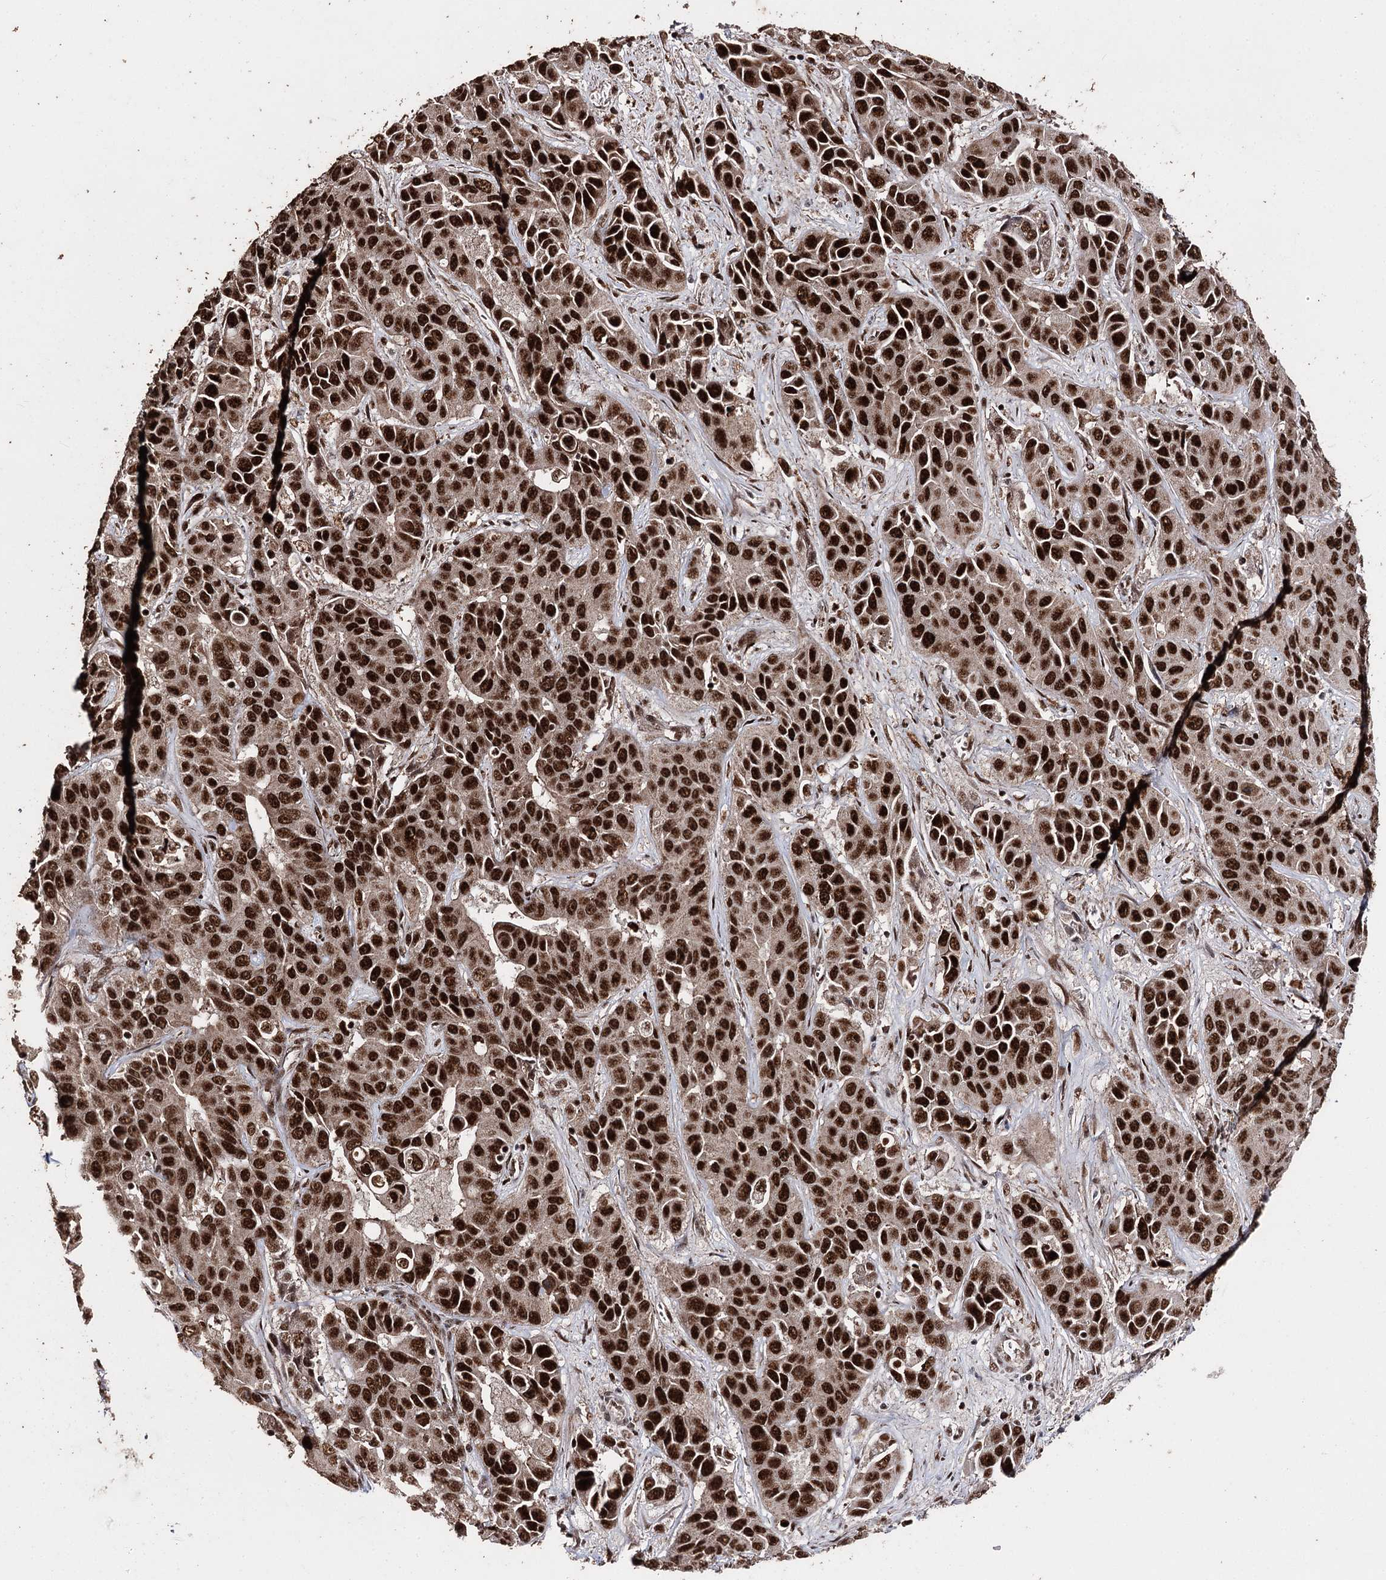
{"staining": {"intensity": "strong", "quantity": ">75%", "location": "nuclear"}, "tissue": "liver cancer", "cell_type": "Tumor cells", "image_type": "cancer", "snomed": [{"axis": "morphology", "description": "Cholangiocarcinoma"}, {"axis": "topography", "description": "Liver"}], "caption": "Human cholangiocarcinoma (liver) stained with a brown dye displays strong nuclear positive staining in about >75% of tumor cells.", "gene": "U2SURP", "patient": {"sex": "female", "age": 52}}